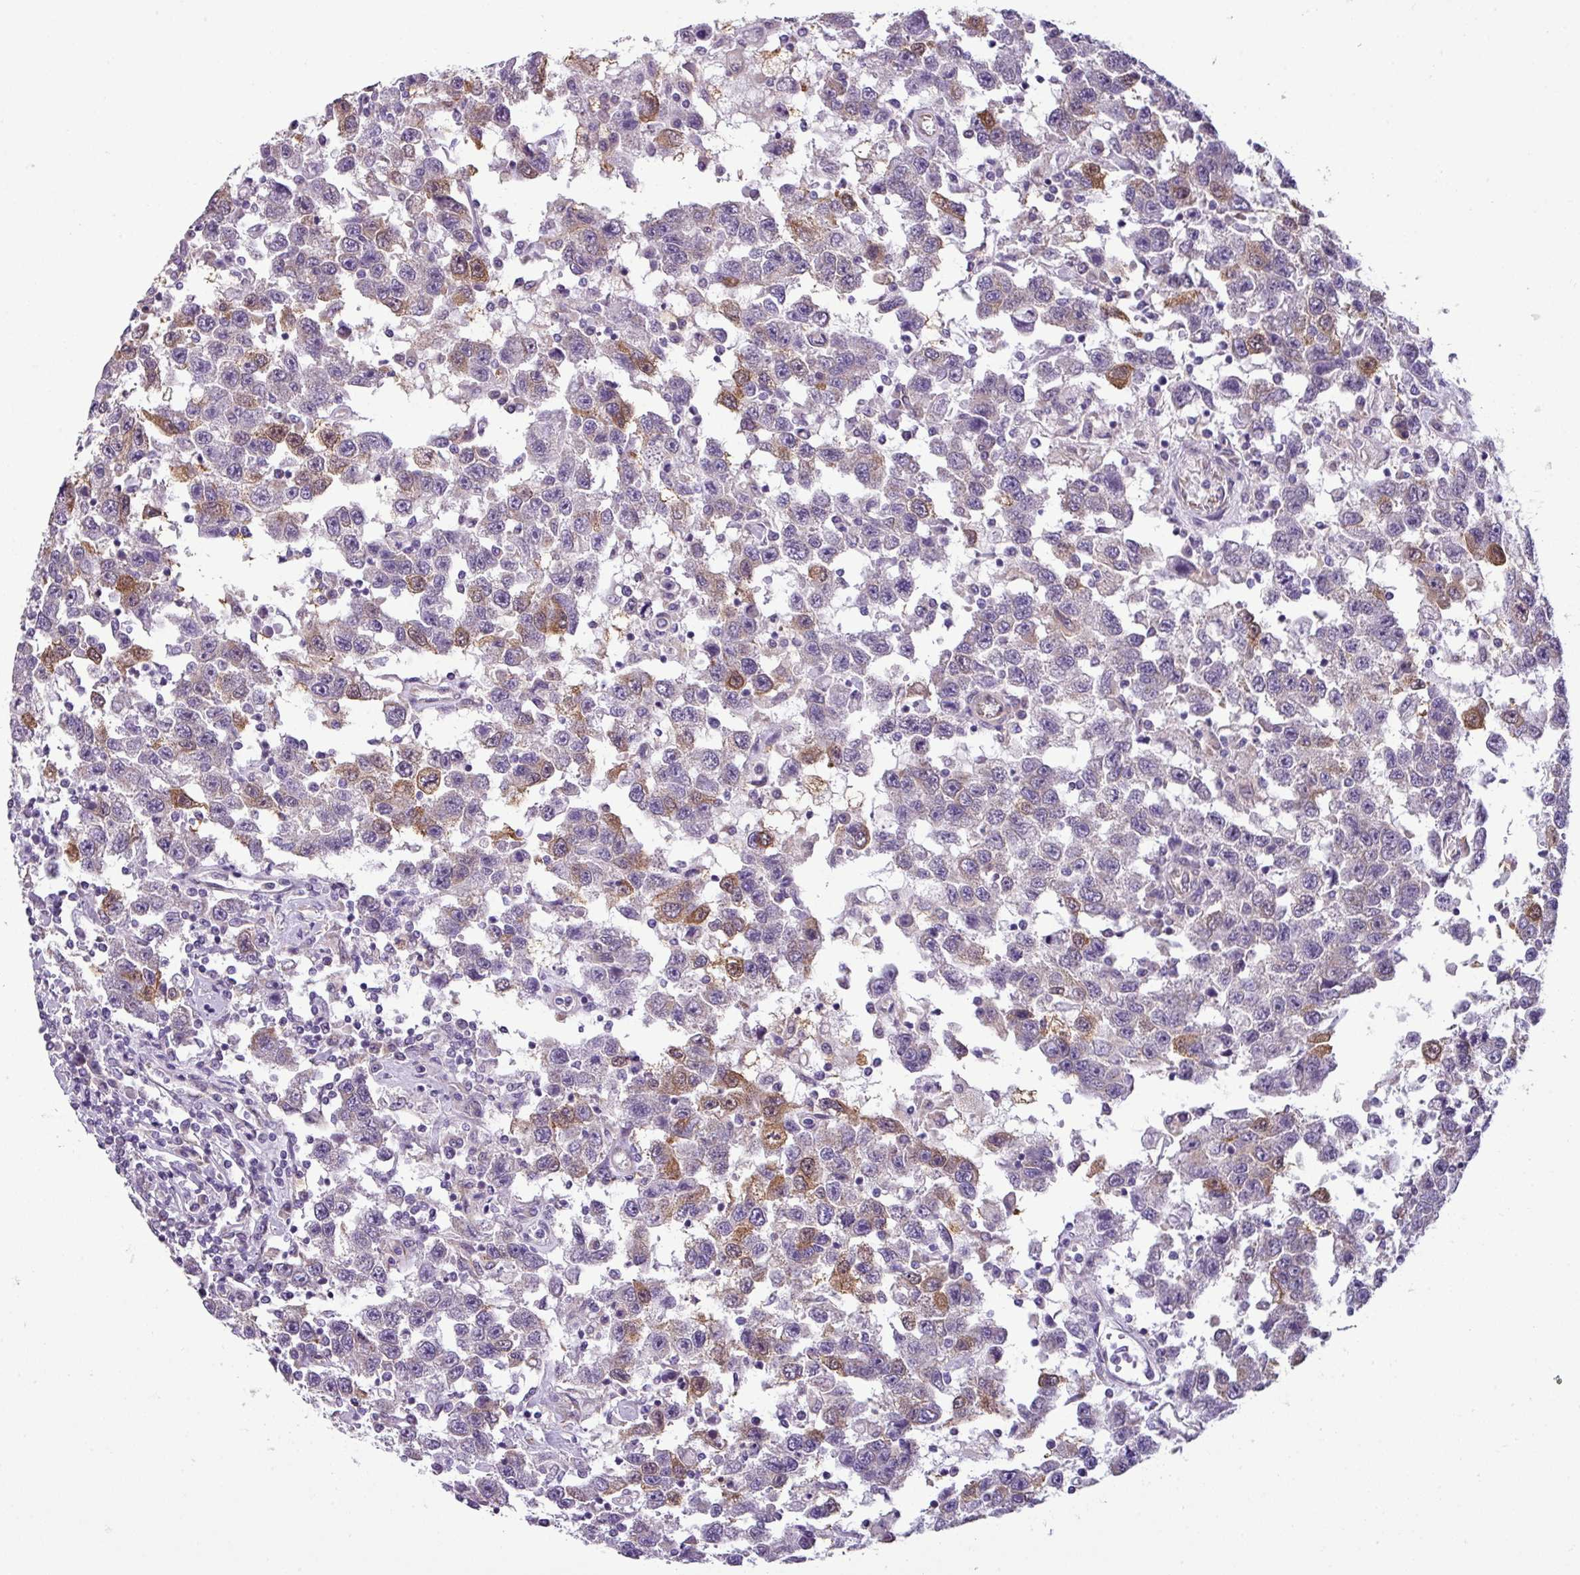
{"staining": {"intensity": "moderate", "quantity": "<25%", "location": "cytoplasmic/membranous"}, "tissue": "testis cancer", "cell_type": "Tumor cells", "image_type": "cancer", "snomed": [{"axis": "morphology", "description": "Seminoma, NOS"}, {"axis": "topography", "description": "Testis"}], "caption": "Protein staining exhibits moderate cytoplasmic/membranous positivity in approximately <25% of tumor cells in testis cancer.", "gene": "TOR1AIP2", "patient": {"sex": "male", "age": 41}}